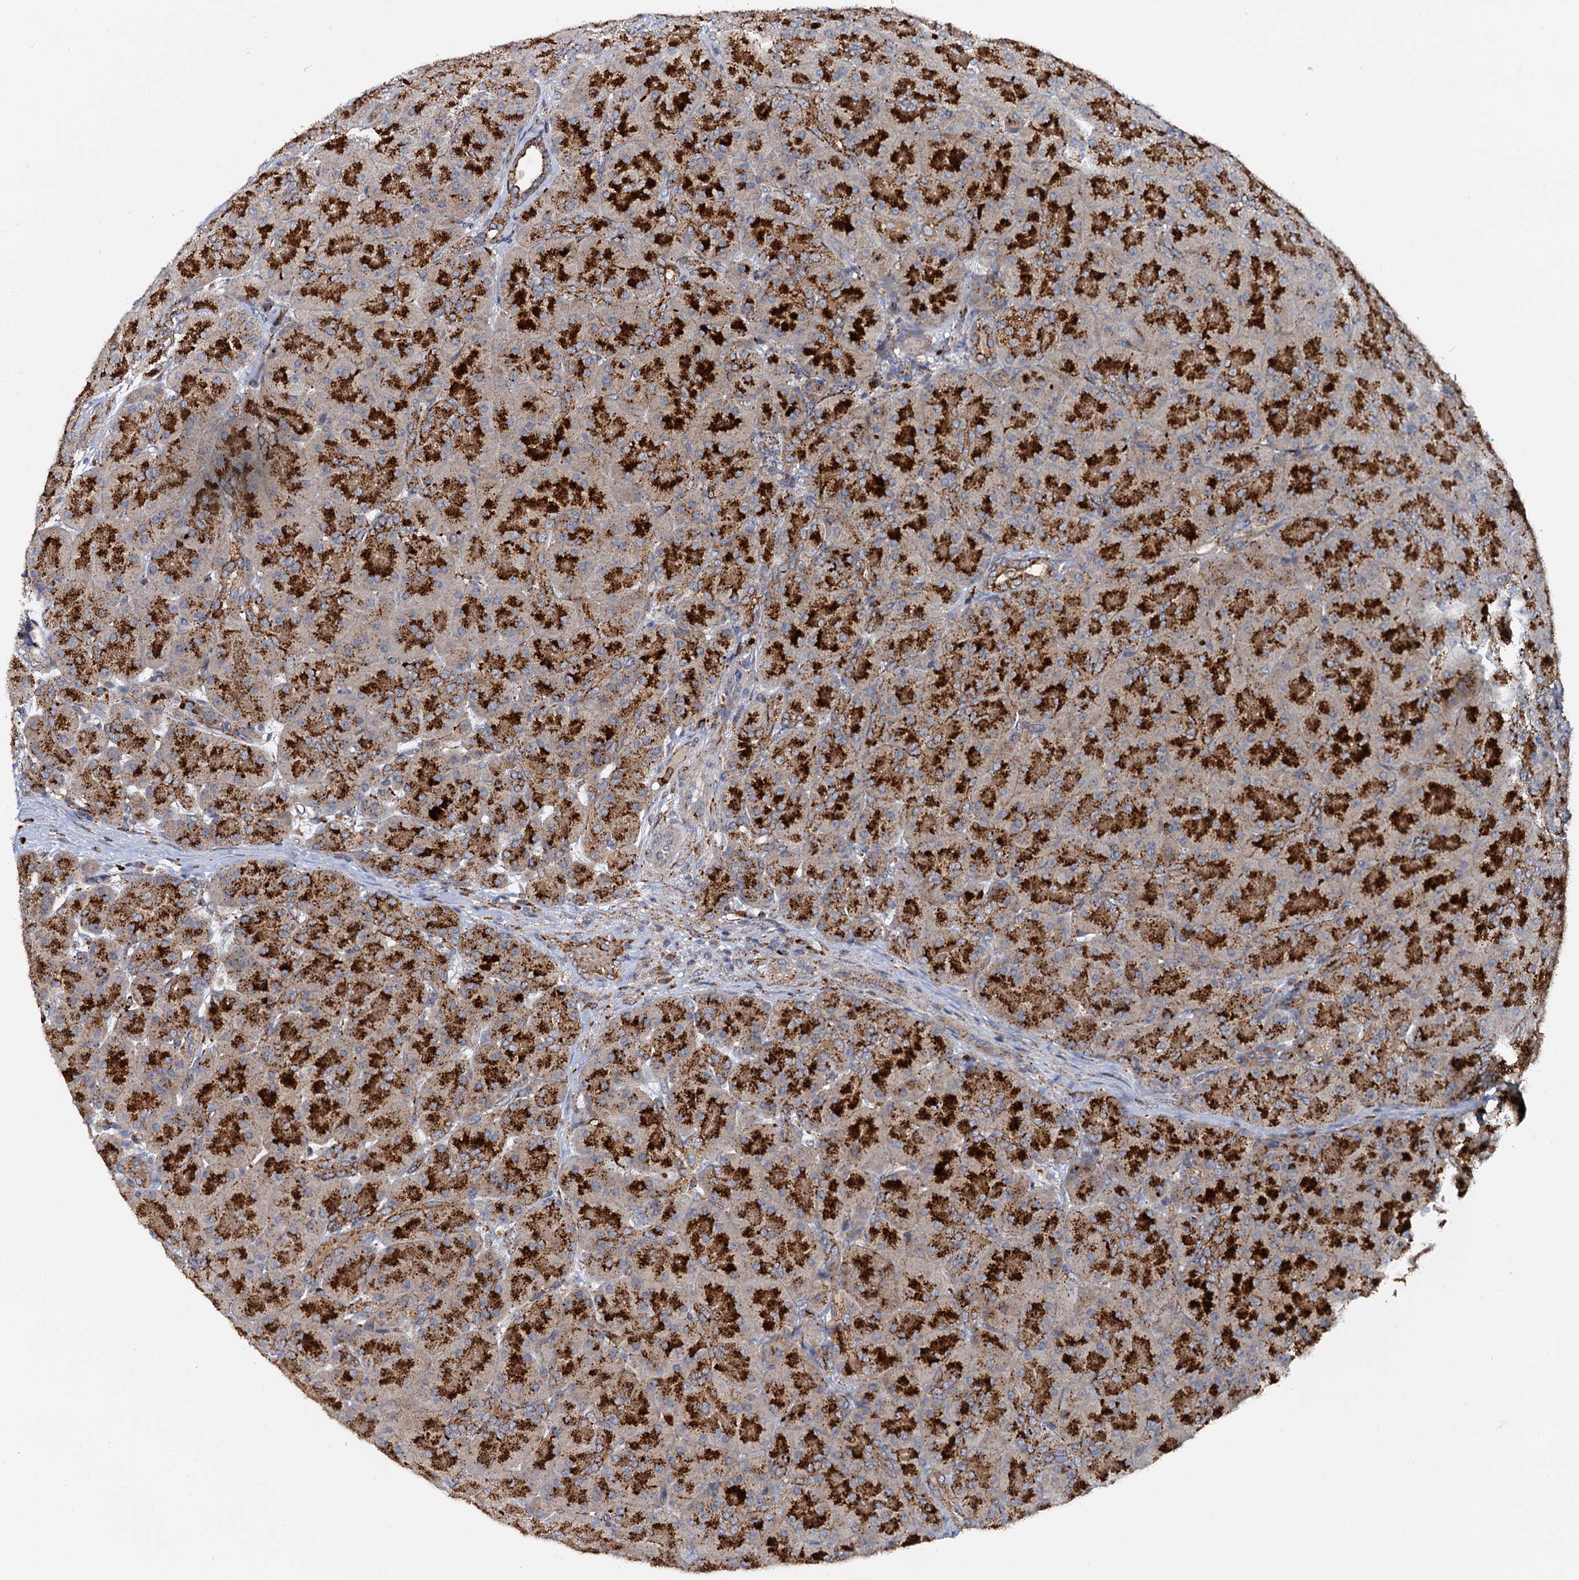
{"staining": {"intensity": "strong", "quantity": ">75%", "location": "cytoplasmic/membranous"}, "tissue": "pancreas", "cell_type": "Exocrine glandular cells", "image_type": "normal", "snomed": [{"axis": "morphology", "description": "Normal tissue, NOS"}, {"axis": "topography", "description": "Pancreas"}], "caption": "Immunohistochemical staining of benign pancreas displays >75% levels of strong cytoplasmic/membranous protein expression in about >75% of exocrine glandular cells.", "gene": "GBA1", "patient": {"sex": "male", "age": 66}}